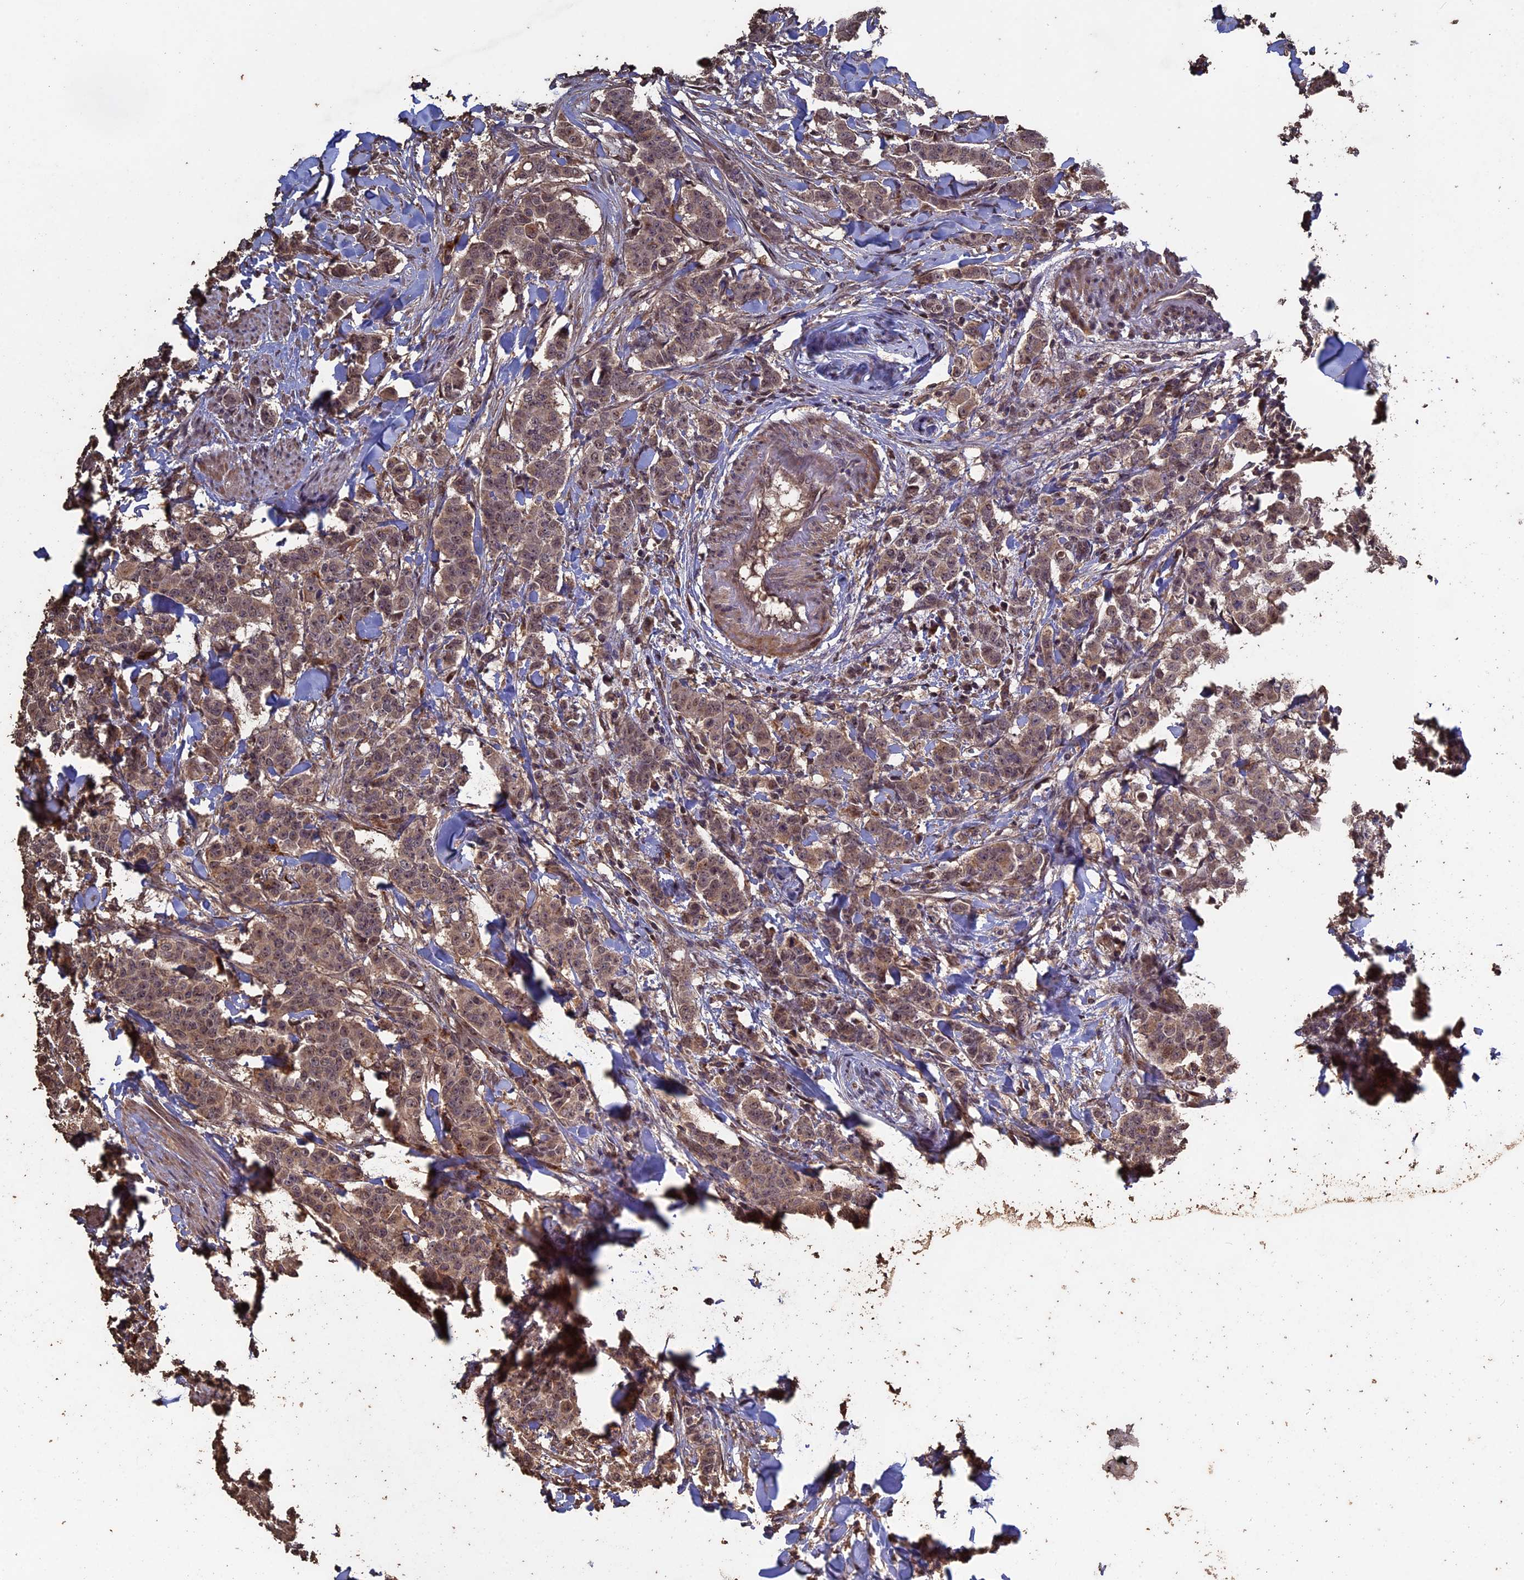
{"staining": {"intensity": "moderate", "quantity": ">75%", "location": "cytoplasmic/membranous,nuclear"}, "tissue": "breast cancer", "cell_type": "Tumor cells", "image_type": "cancer", "snomed": [{"axis": "morphology", "description": "Duct carcinoma"}, {"axis": "topography", "description": "Breast"}], "caption": "The photomicrograph shows a brown stain indicating the presence of a protein in the cytoplasmic/membranous and nuclear of tumor cells in intraductal carcinoma (breast).", "gene": "HUNK", "patient": {"sex": "female", "age": 40}}